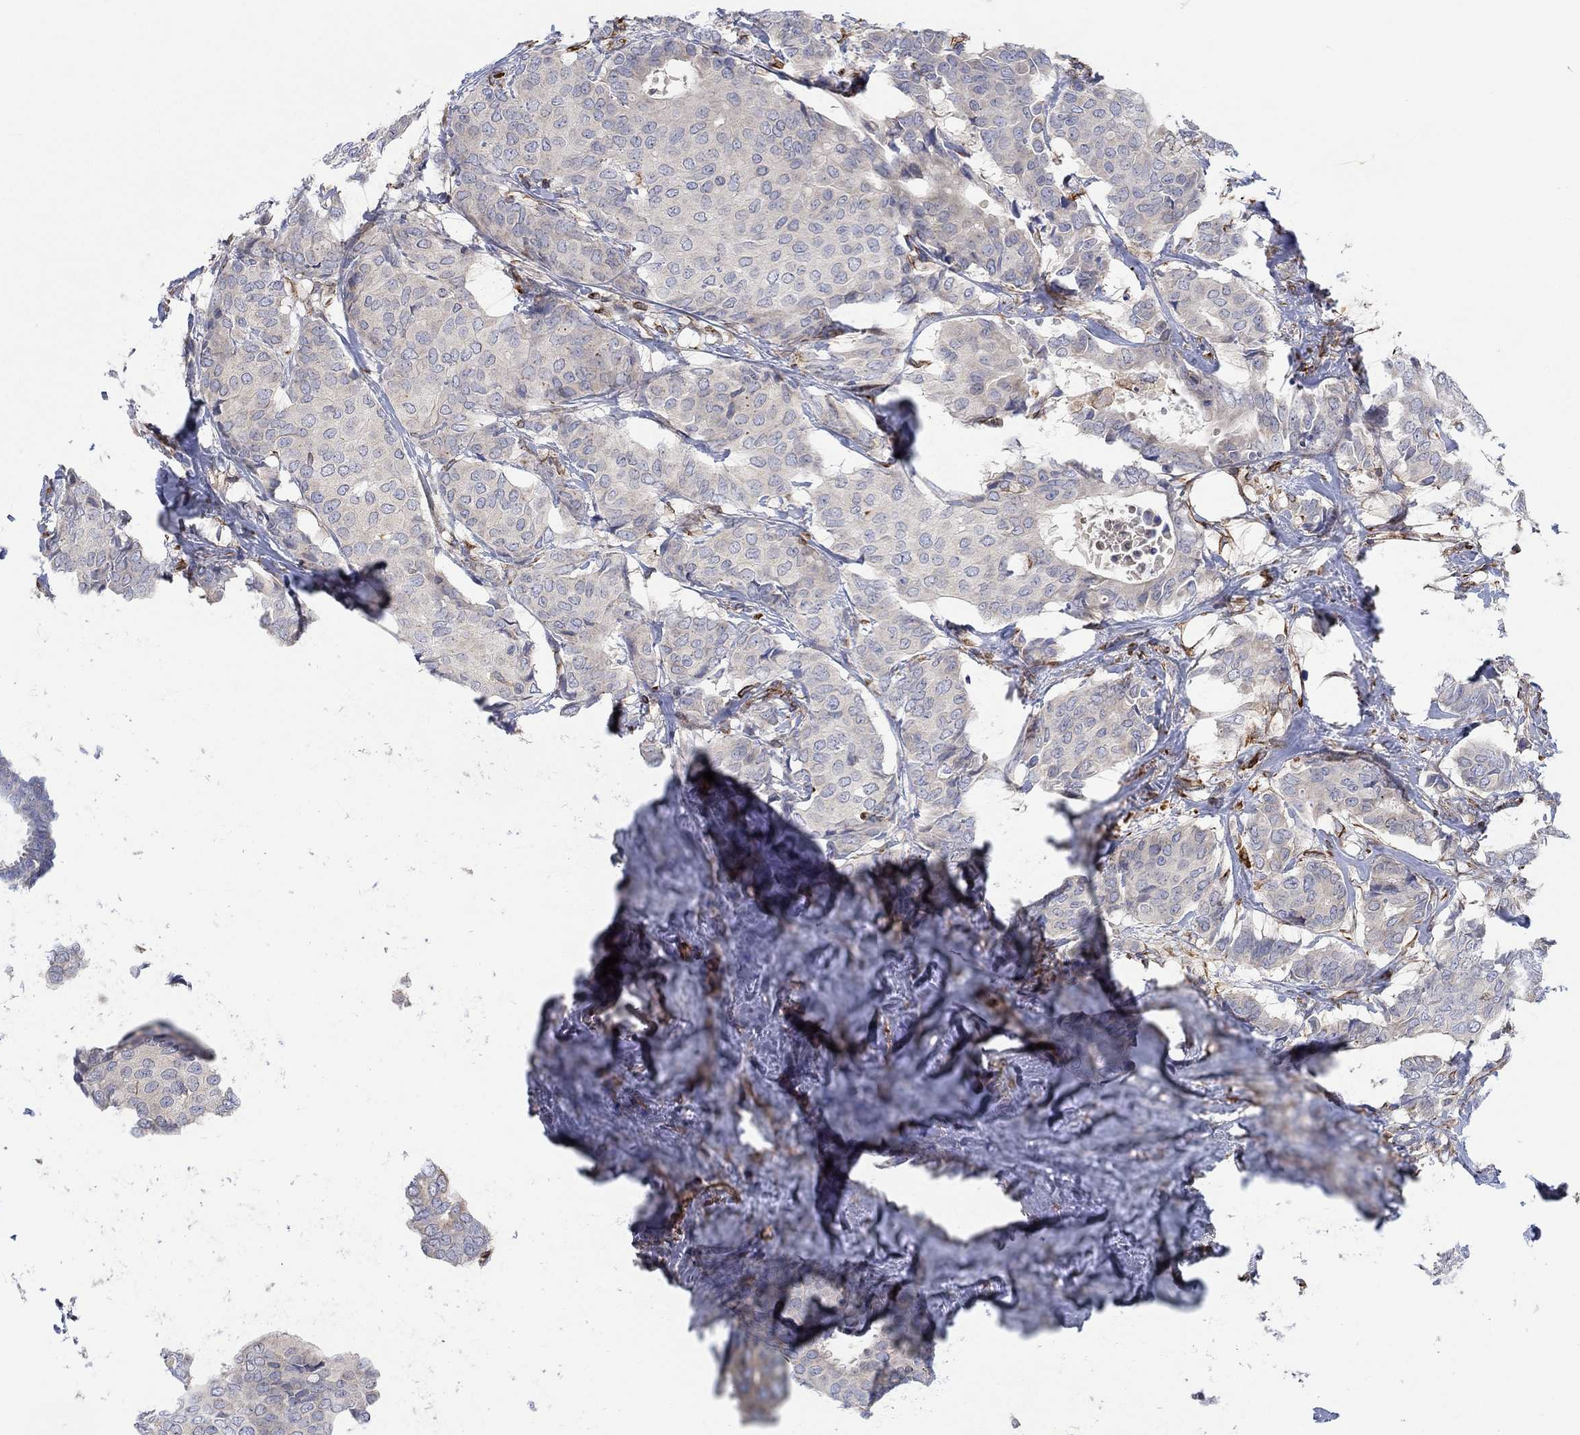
{"staining": {"intensity": "weak", "quantity": "<25%", "location": "cytoplasmic/membranous"}, "tissue": "breast cancer", "cell_type": "Tumor cells", "image_type": "cancer", "snomed": [{"axis": "morphology", "description": "Duct carcinoma"}, {"axis": "topography", "description": "Breast"}], "caption": "The photomicrograph displays no significant expression in tumor cells of infiltrating ductal carcinoma (breast).", "gene": "CAMK1D", "patient": {"sex": "female", "age": 75}}